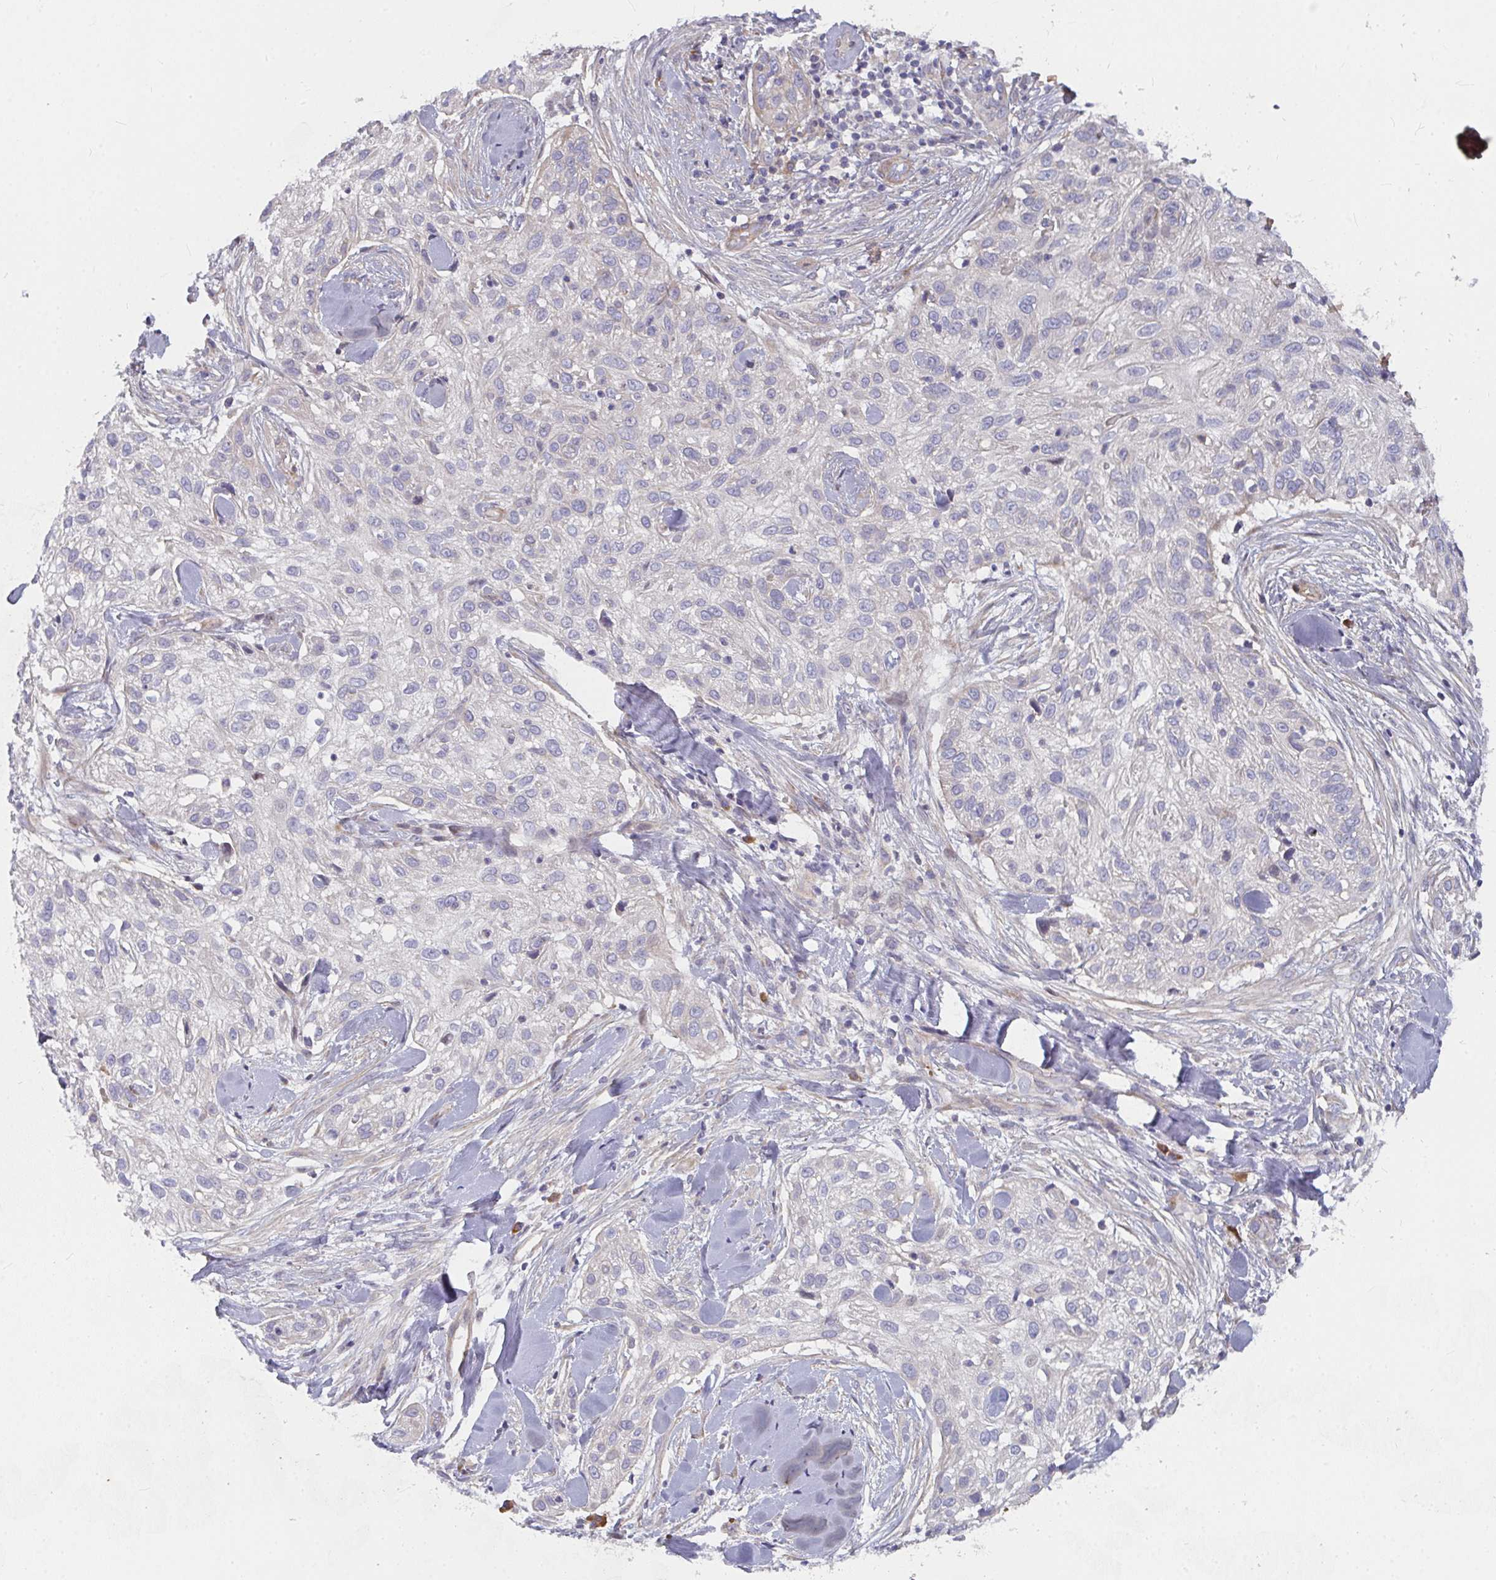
{"staining": {"intensity": "weak", "quantity": "<25%", "location": "cytoplasmic/membranous"}, "tissue": "skin cancer", "cell_type": "Tumor cells", "image_type": "cancer", "snomed": [{"axis": "morphology", "description": "Squamous cell carcinoma, NOS"}, {"axis": "topography", "description": "Skin"}], "caption": "This is an immunohistochemistry (IHC) image of human skin cancer. There is no positivity in tumor cells.", "gene": "RHEBL1", "patient": {"sex": "male", "age": 82}}